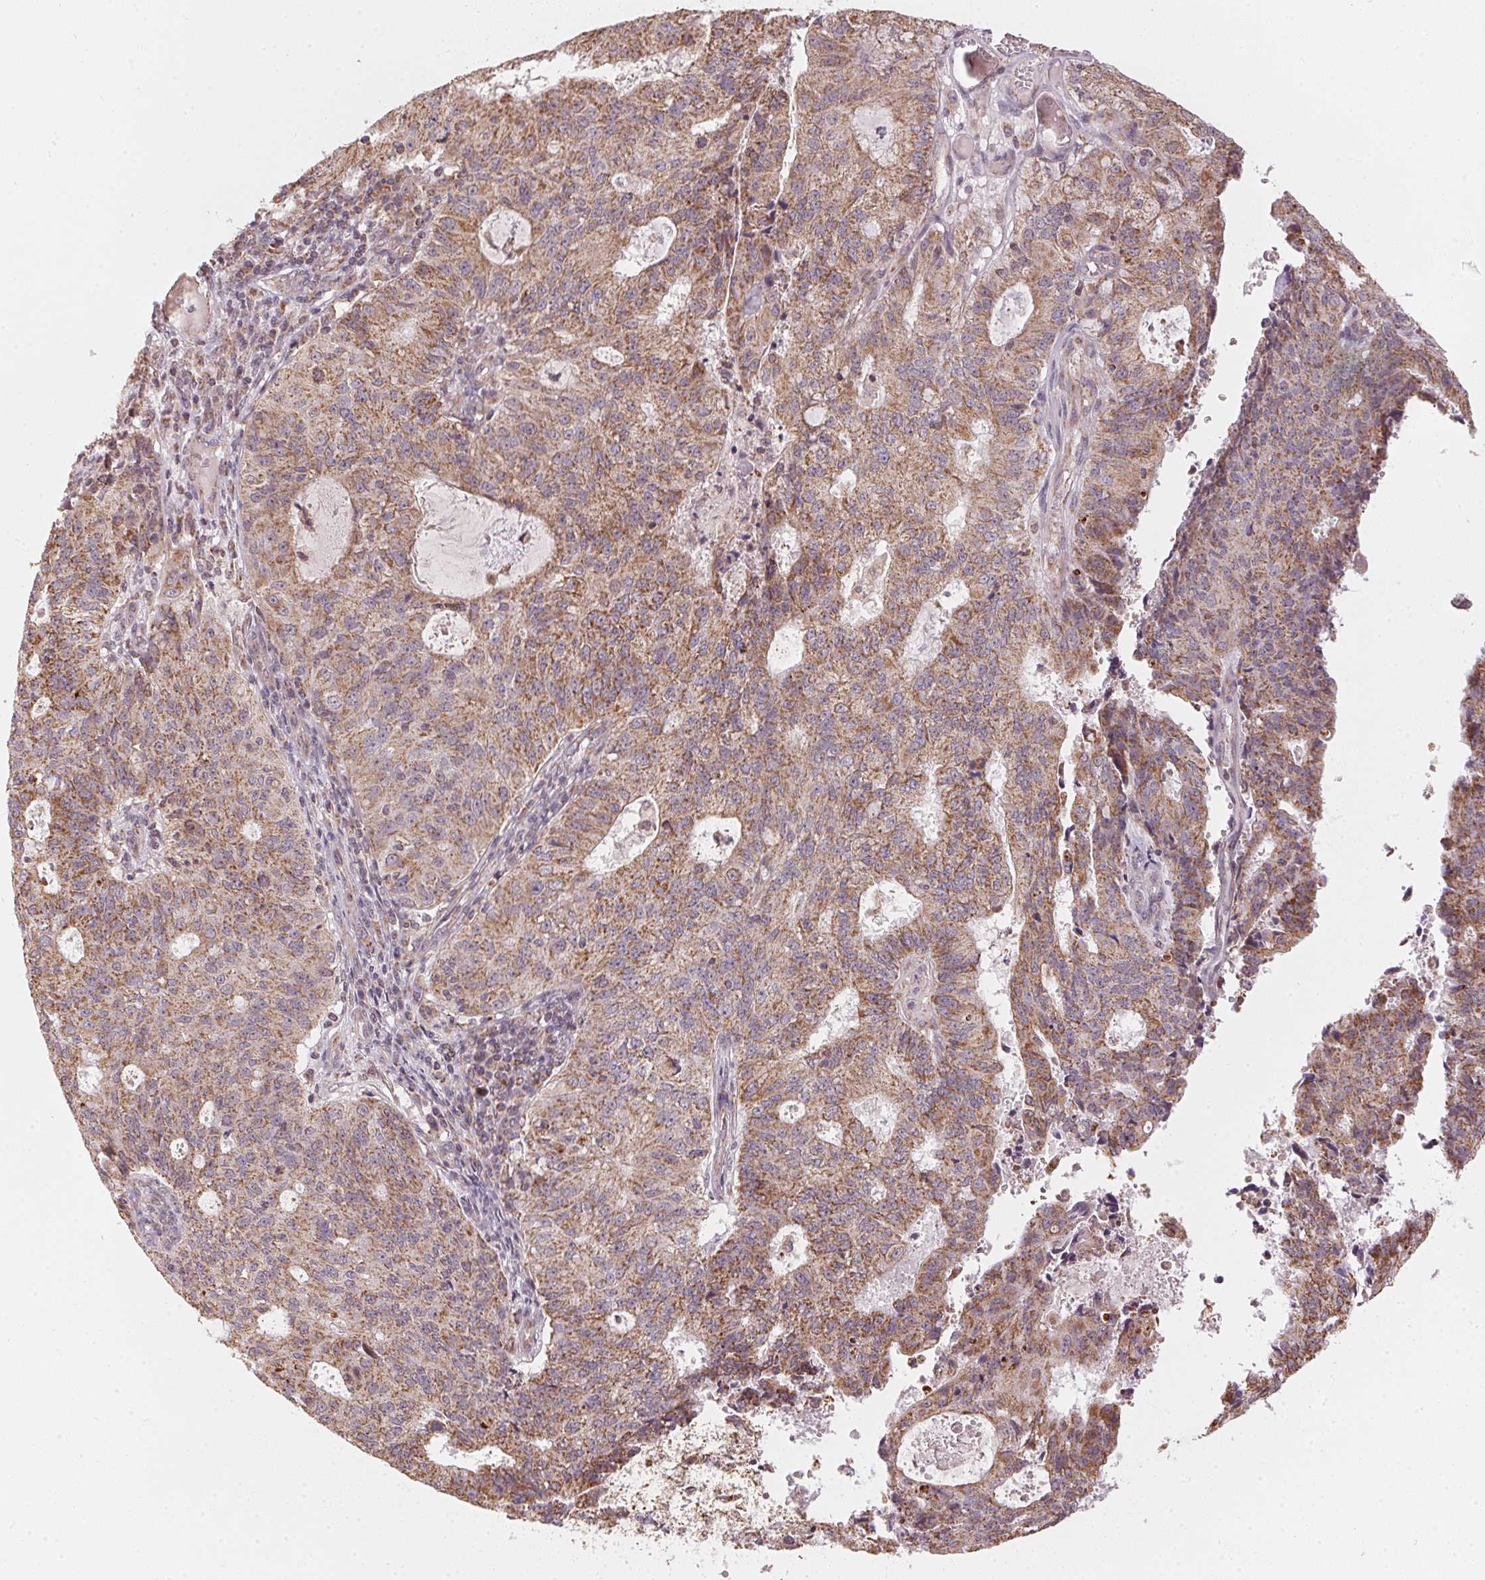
{"staining": {"intensity": "moderate", "quantity": ">75%", "location": "cytoplasmic/membranous"}, "tissue": "endometrial cancer", "cell_type": "Tumor cells", "image_type": "cancer", "snomed": [{"axis": "morphology", "description": "Adenocarcinoma, NOS"}, {"axis": "topography", "description": "Endometrium"}], "caption": "Immunohistochemistry photomicrograph of human endometrial adenocarcinoma stained for a protein (brown), which demonstrates medium levels of moderate cytoplasmic/membranous positivity in about >75% of tumor cells.", "gene": "MATCAP1", "patient": {"sex": "female", "age": 82}}